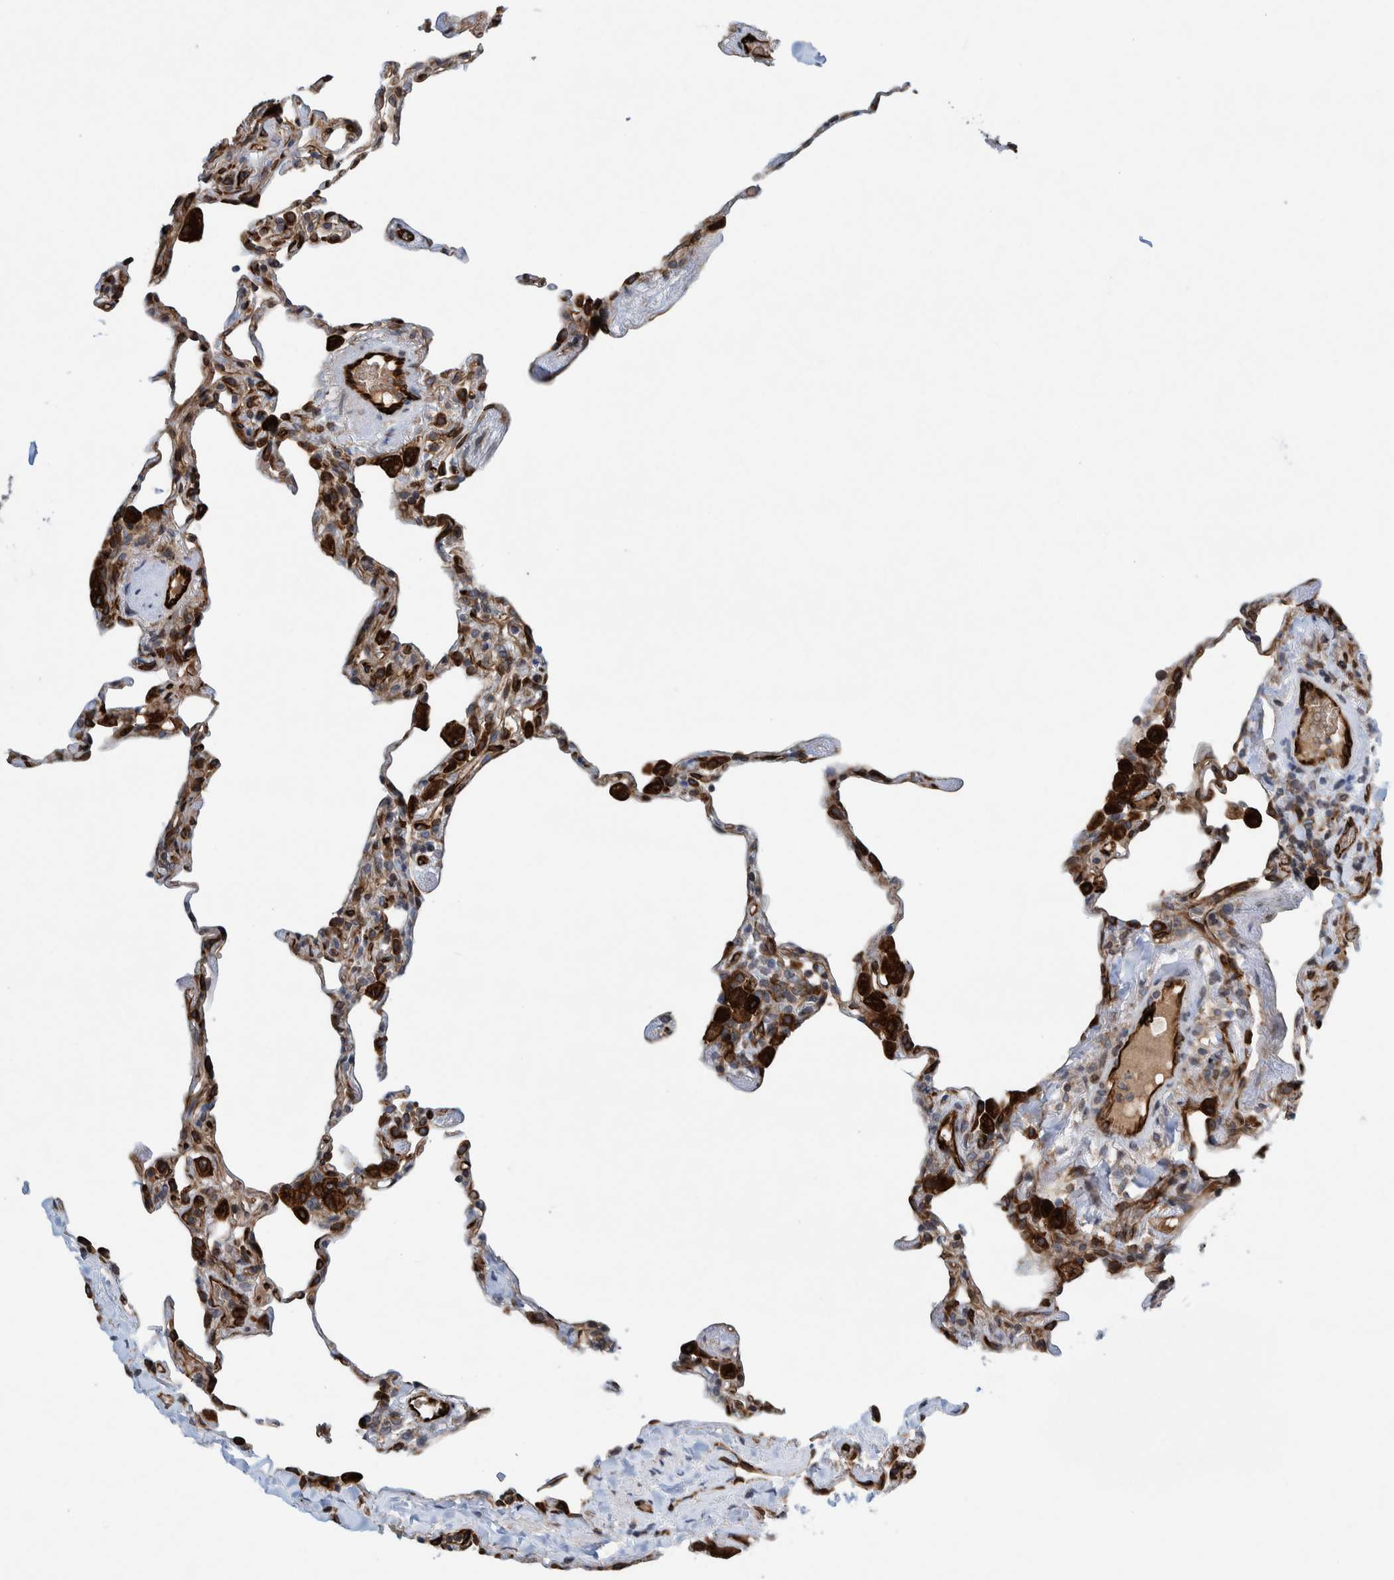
{"staining": {"intensity": "weak", "quantity": "25%-75%", "location": "cytoplasmic/membranous"}, "tissue": "lung", "cell_type": "Alveolar cells", "image_type": "normal", "snomed": [{"axis": "morphology", "description": "Normal tissue, NOS"}, {"axis": "topography", "description": "Lung"}], "caption": "Benign lung was stained to show a protein in brown. There is low levels of weak cytoplasmic/membranous expression in about 25%-75% of alveolar cells.", "gene": "THEM6", "patient": {"sex": "male", "age": 59}}